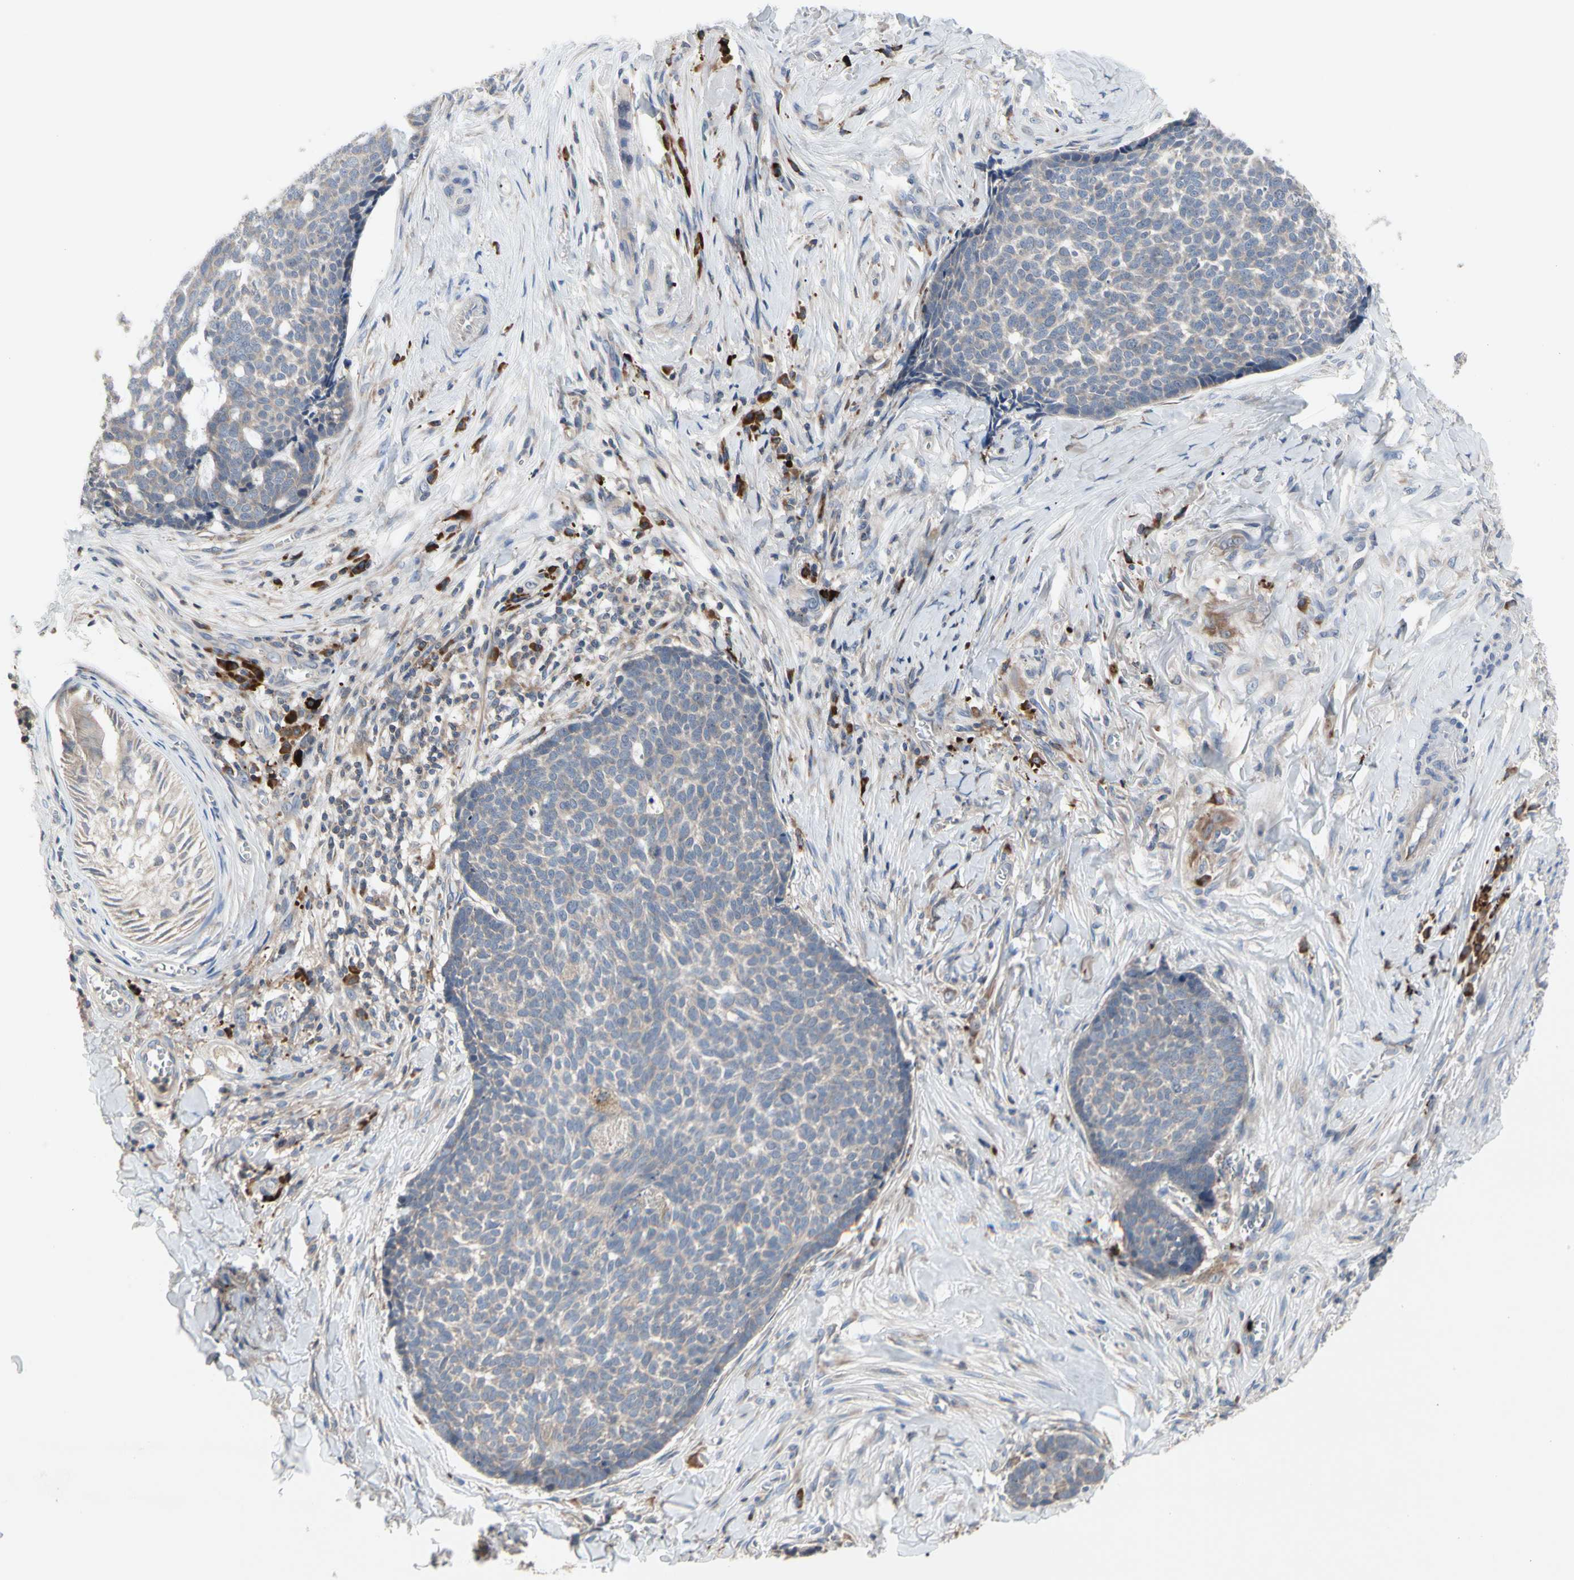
{"staining": {"intensity": "negative", "quantity": "none", "location": "none"}, "tissue": "skin cancer", "cell_type": "Tumor cells", "image_type": "cancer", "snomed": [{"axis": "morphology", "description": "Basal cell carcinoma"}, {"axis": "topography", "description": "Skin"}], "caption": "Tumor cells are negative for protein expression in human basal cell carcinoma (skin).", "gene": "MMEL1", "patient": {"sex": "male", "age": 84}}